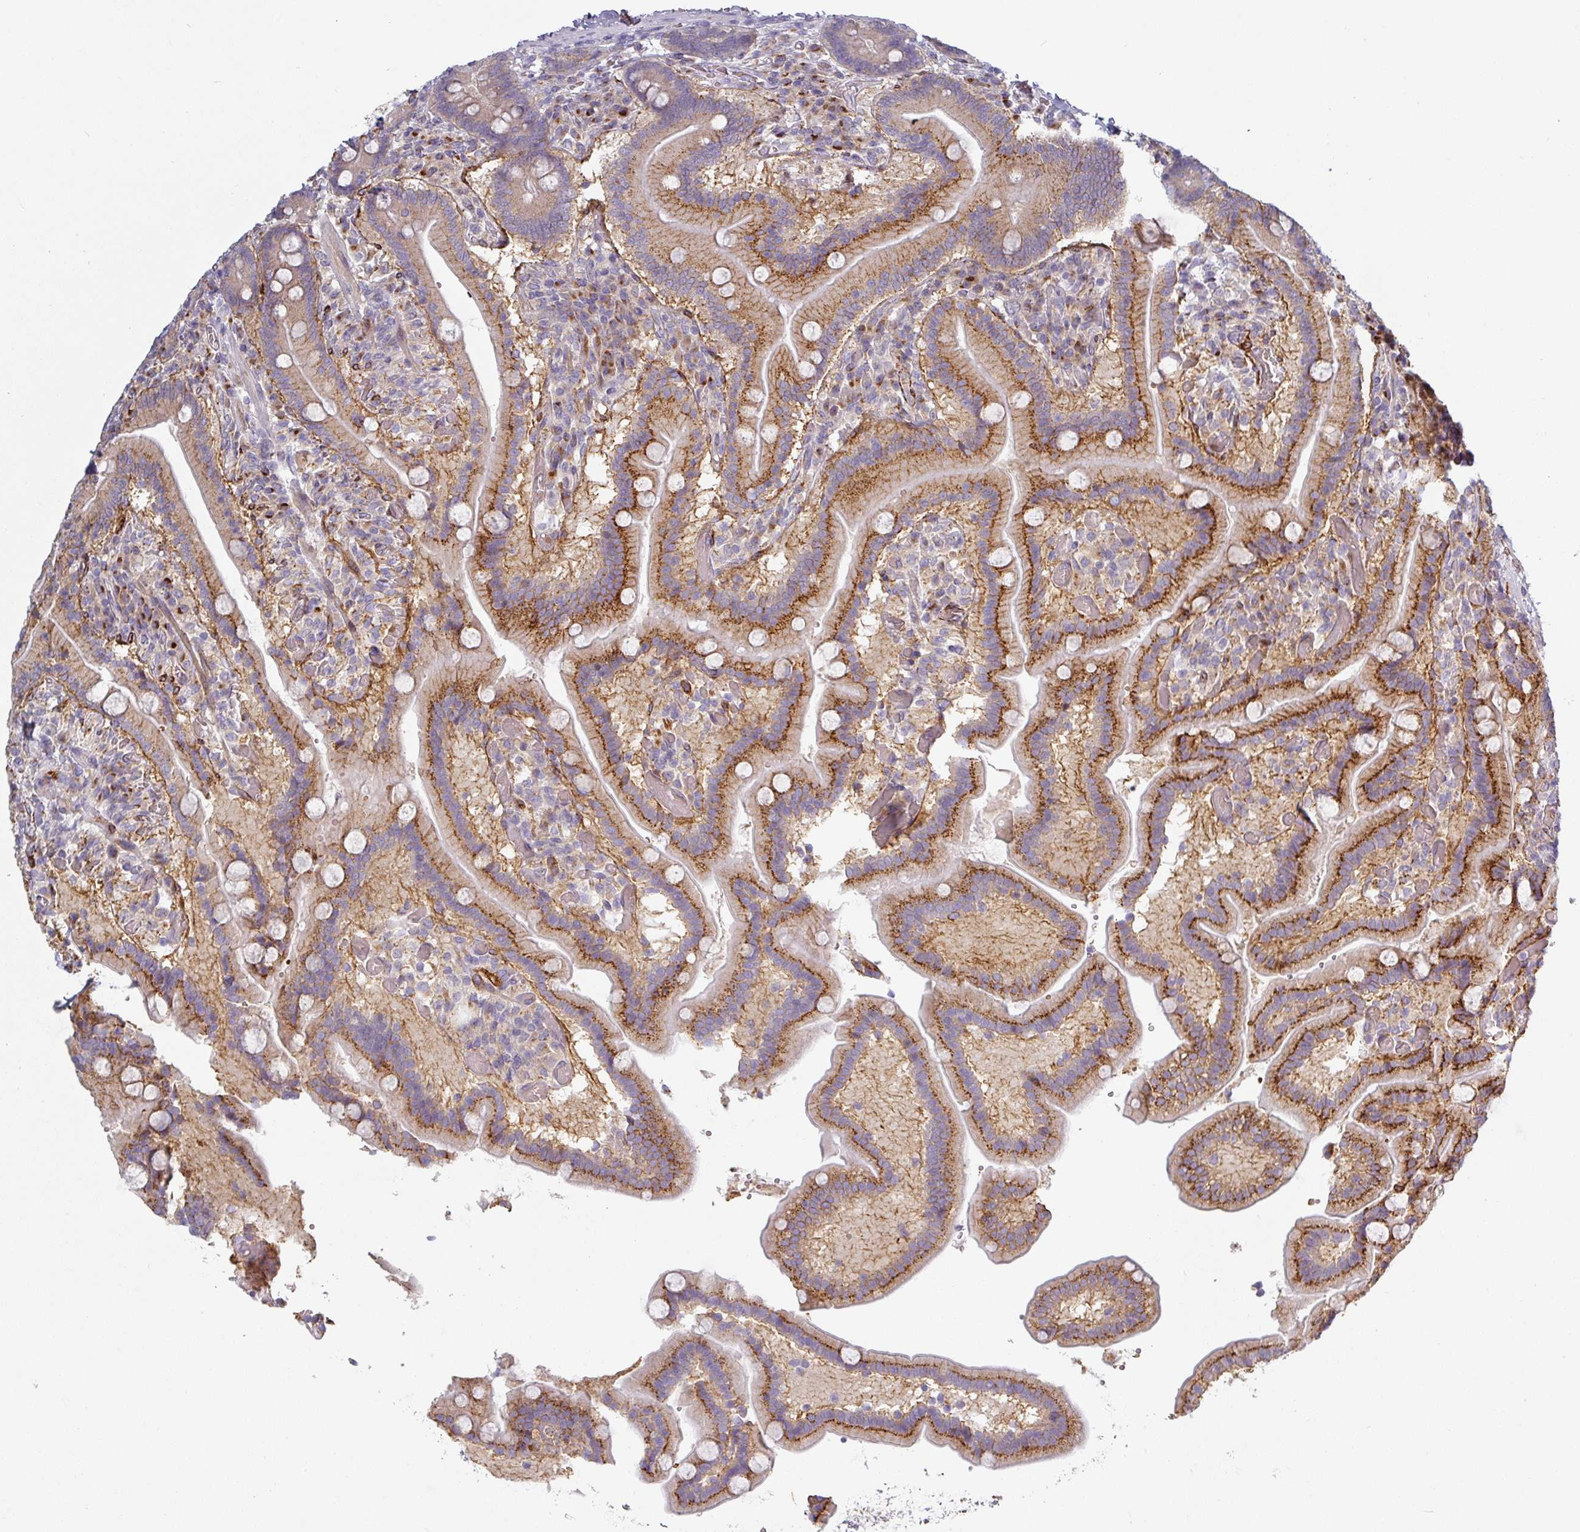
{"staining": {"intensity": "strong", "quantity": "25%-75%", "location": "cytoplasmic/membranous"}, "tissue": "duodenum", "cell_type": "Glandular cells", "image_type": "normal", "snomed": [{"axis": "morphology", "description": "Normal tissue, NOS"}, {"axis": "topography", "description": "Duodenum"}], "caption": "Protein expression analysis of benign duodenum reveals strong cytoplasmic/membranous positivity in about 25%-75% of glandular cells. (Stains: DAB (3,3'-diaminobenzidine) in brown, nuclei in blue, Microscopy: brightfield microscopy at high magnification).", "gene": "PRODH2", "patient": {"sex": "female", "age": 62}}